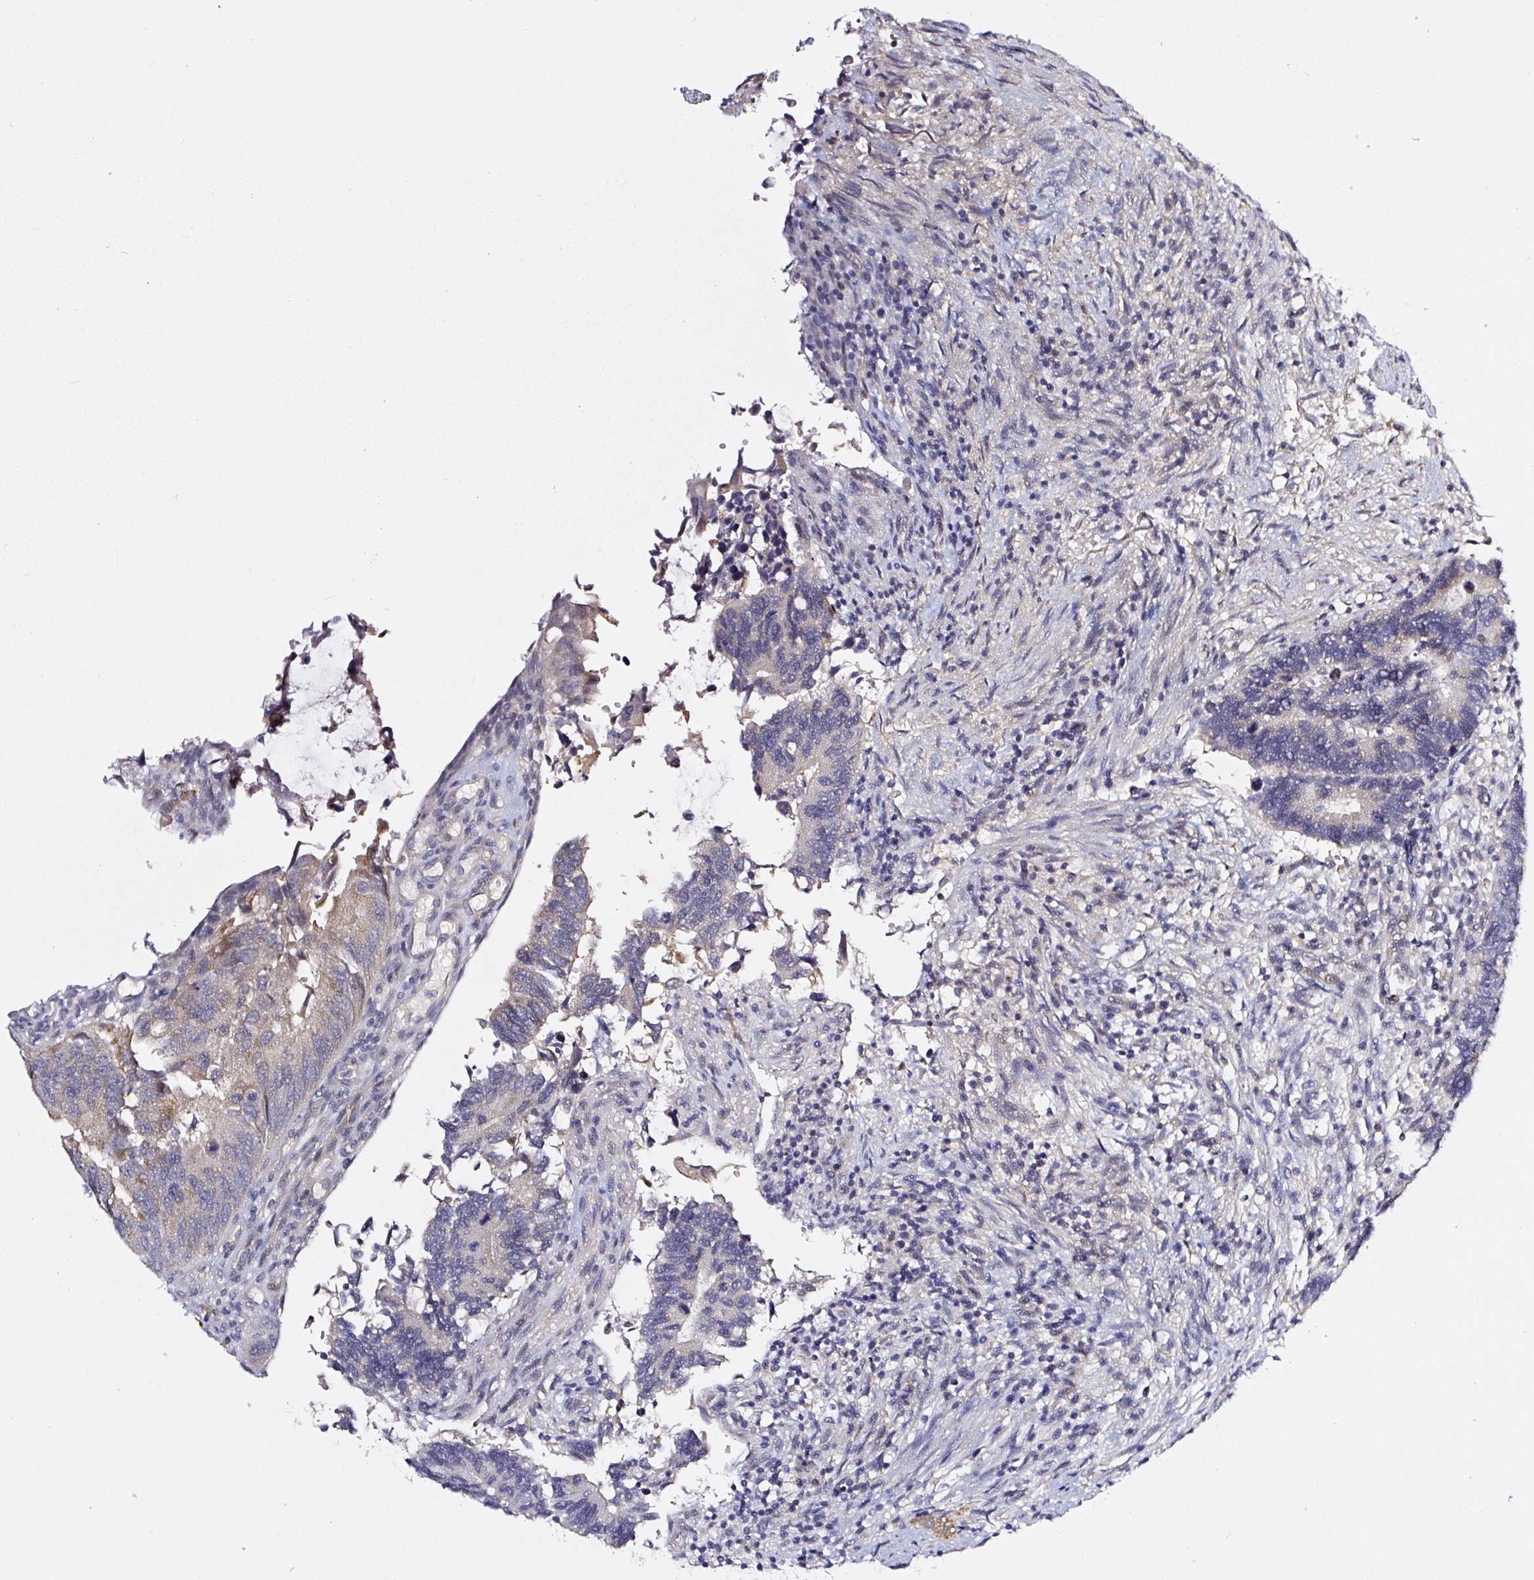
{"staining": {"intensity": "weak", "quantity": "<25%", "location": "cytoplasmic/membranous"}, "tissue": "colorectal cancer", "cell_type": "Tumor cells", "image_type": "cancer", "snomed": [{"axis": "morphology", "description": "Adenocarcinoma, NOS"}, {"axis": "topography", "description": "Colon"}], "caption": "IHC photomicrograph of human colorectal cancer stained for a protein (brown), which displays no expression in tumor cells. The staining is performed using DAB (3,3'-diaminobenzidine) brown chromogen with nuclei counter-stained in using hematoxylin.", "gene": "PRKAA2", "patient": {"sex": "male", "age": 87}}